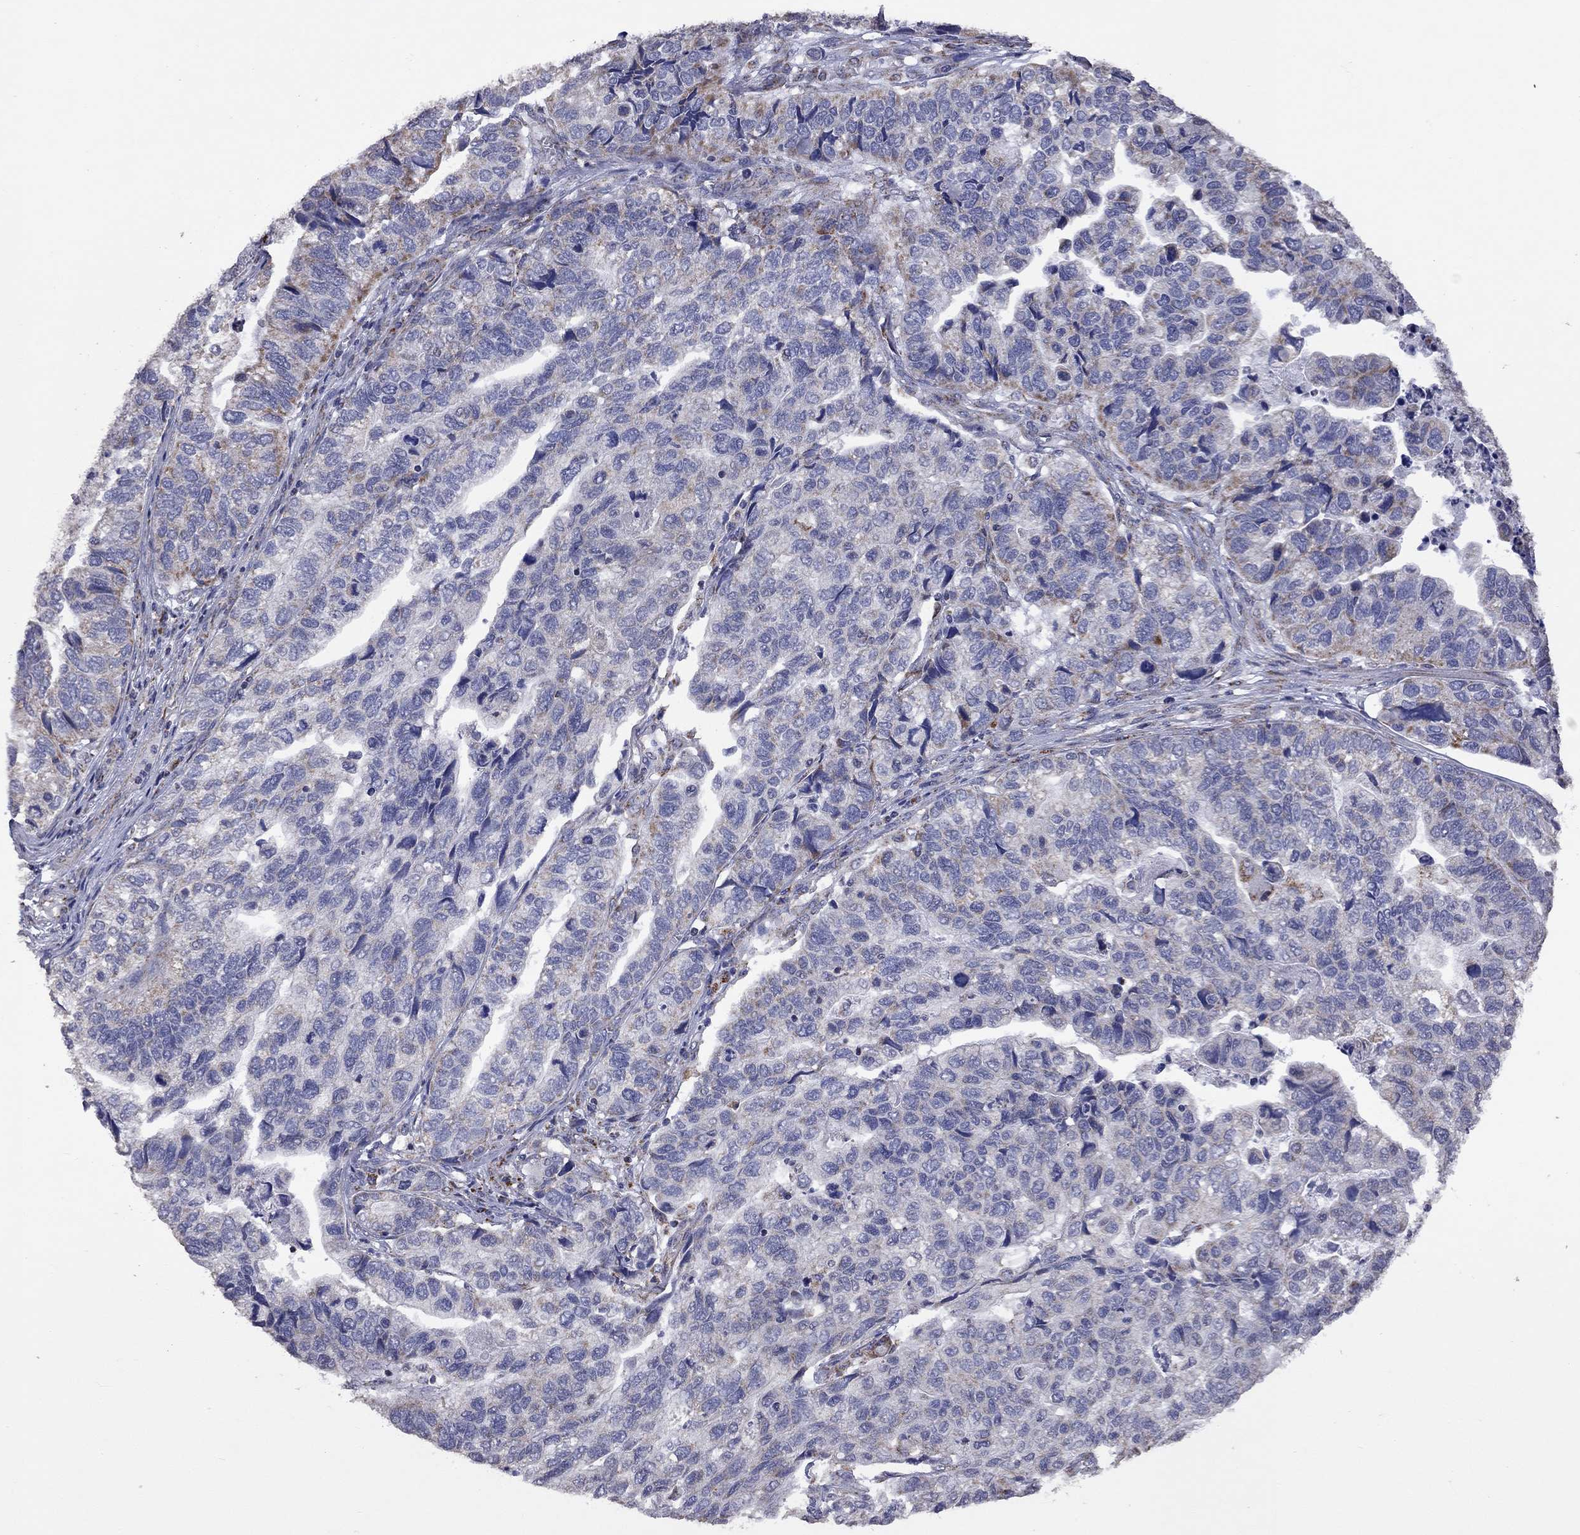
{"staining": {"intensity": "moderate", "quantity": "<25%", "location": "cytoplasmic/membranous"}, "tissue": "stomach cancer", "cell_type": "Tumor cells", "image_type": "cancer", "snomed": [{"axis": "morphology", "description": "Adenocarcinoma, NOS"}, {"axis": "topography", "description": "Stomach, upper"}], "caption": "IHC of human stomach cancer (adenocarcinoma) shows low levels of moderate cytoplasmic/membranous expression in approximately <25% of tumor cells.", "gene": "NDUFB1", "patient": {"sex": "female", "age": 67}}